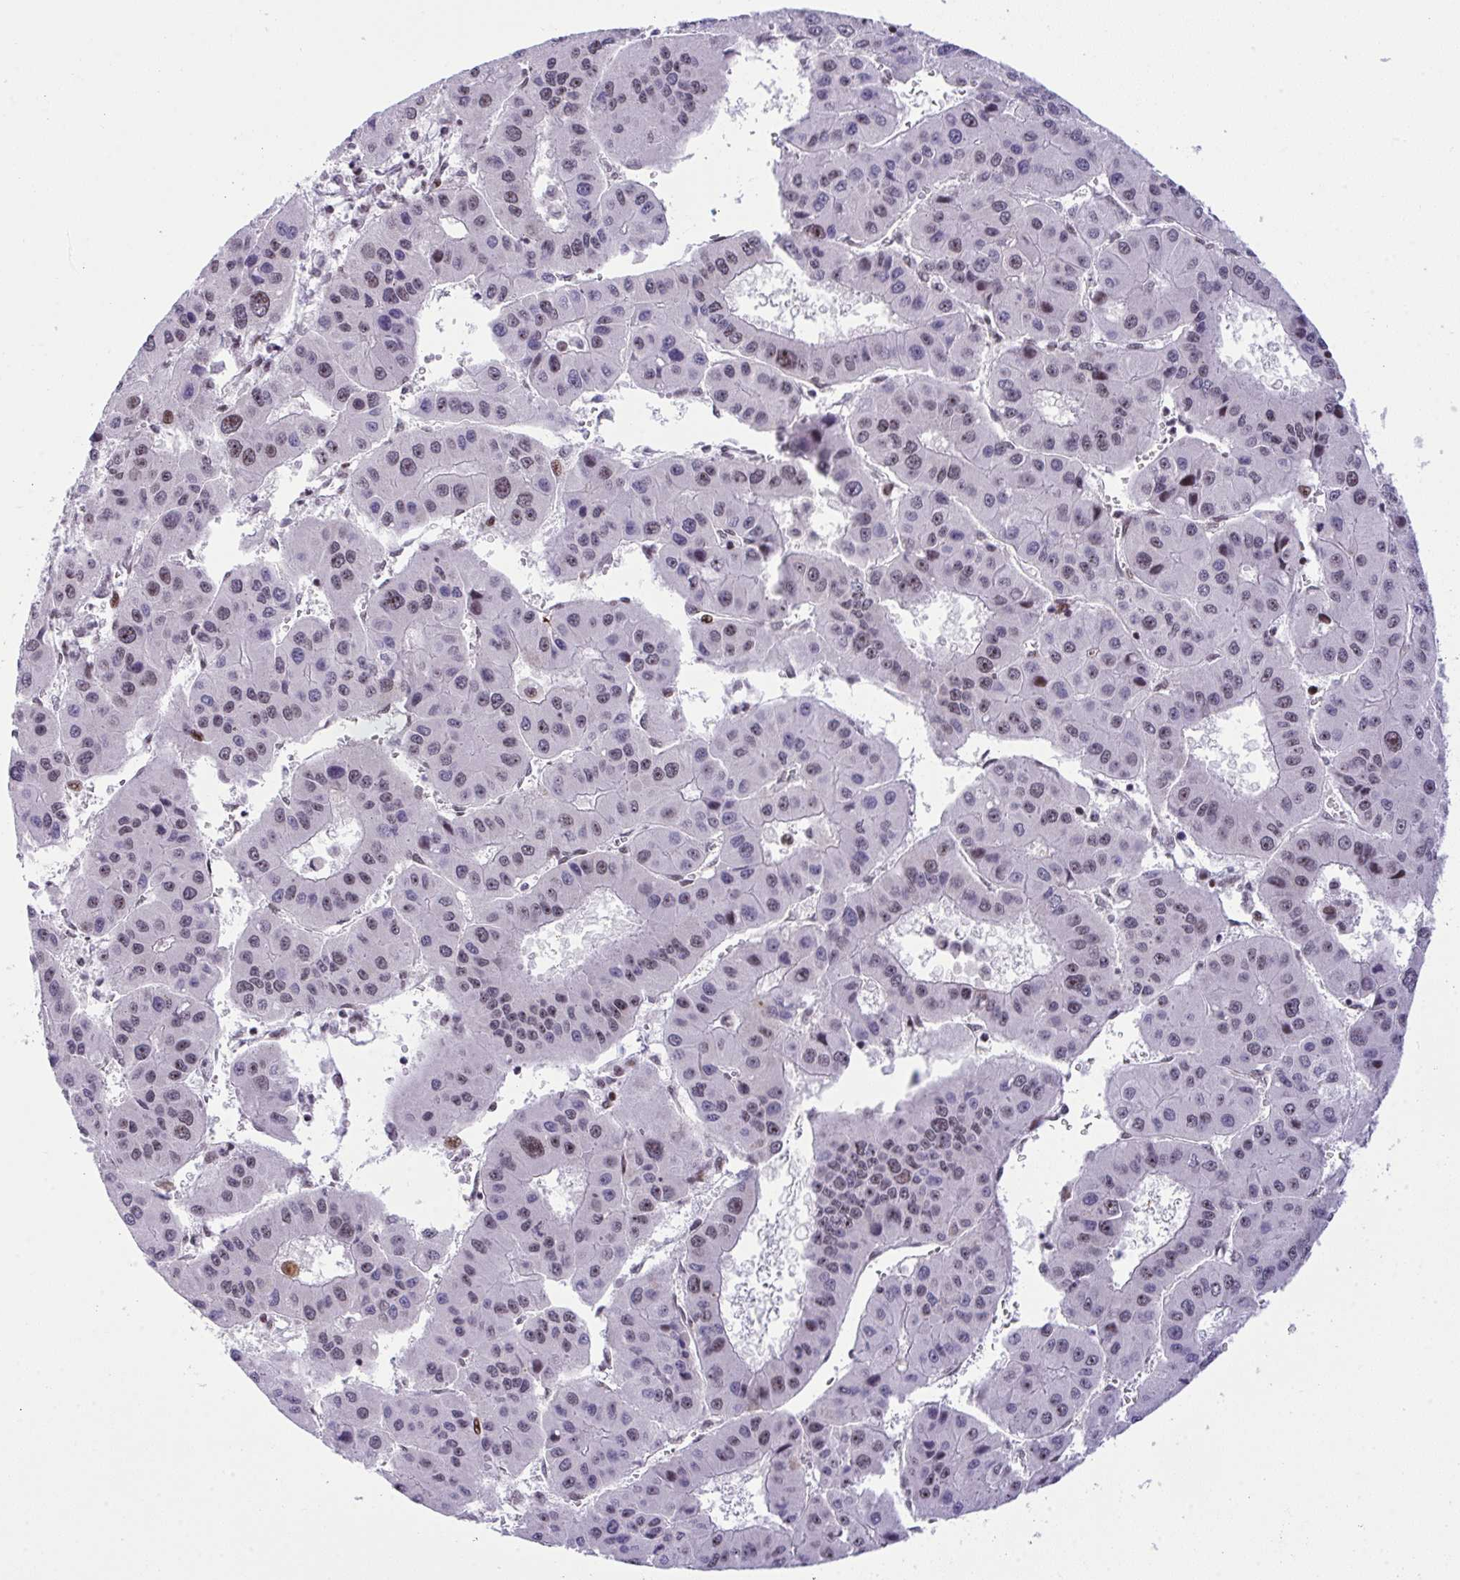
{"staining": {"intensity": "moderate", "quantity": "<25%", "location": "nuclear"}, "tissue": "liver cancer", "cell_type": "Tumor cells", "image_type": "cancer", "snomed": [{"axis": "morphology", "description": "Carcinoma, Hepatocellular, NOS"}, {"axis": "topography", "description": "Liver"}], "caption": "A histopathology image of human hepatocellular carcinoma (liver) stained for a protein displays moderate nuclear brown staining in tumor cells. (IHC, brightfield microscopy, high magnification).", "gene": "ZFHX3", "patient": {"sex": "male", "age": 73}}